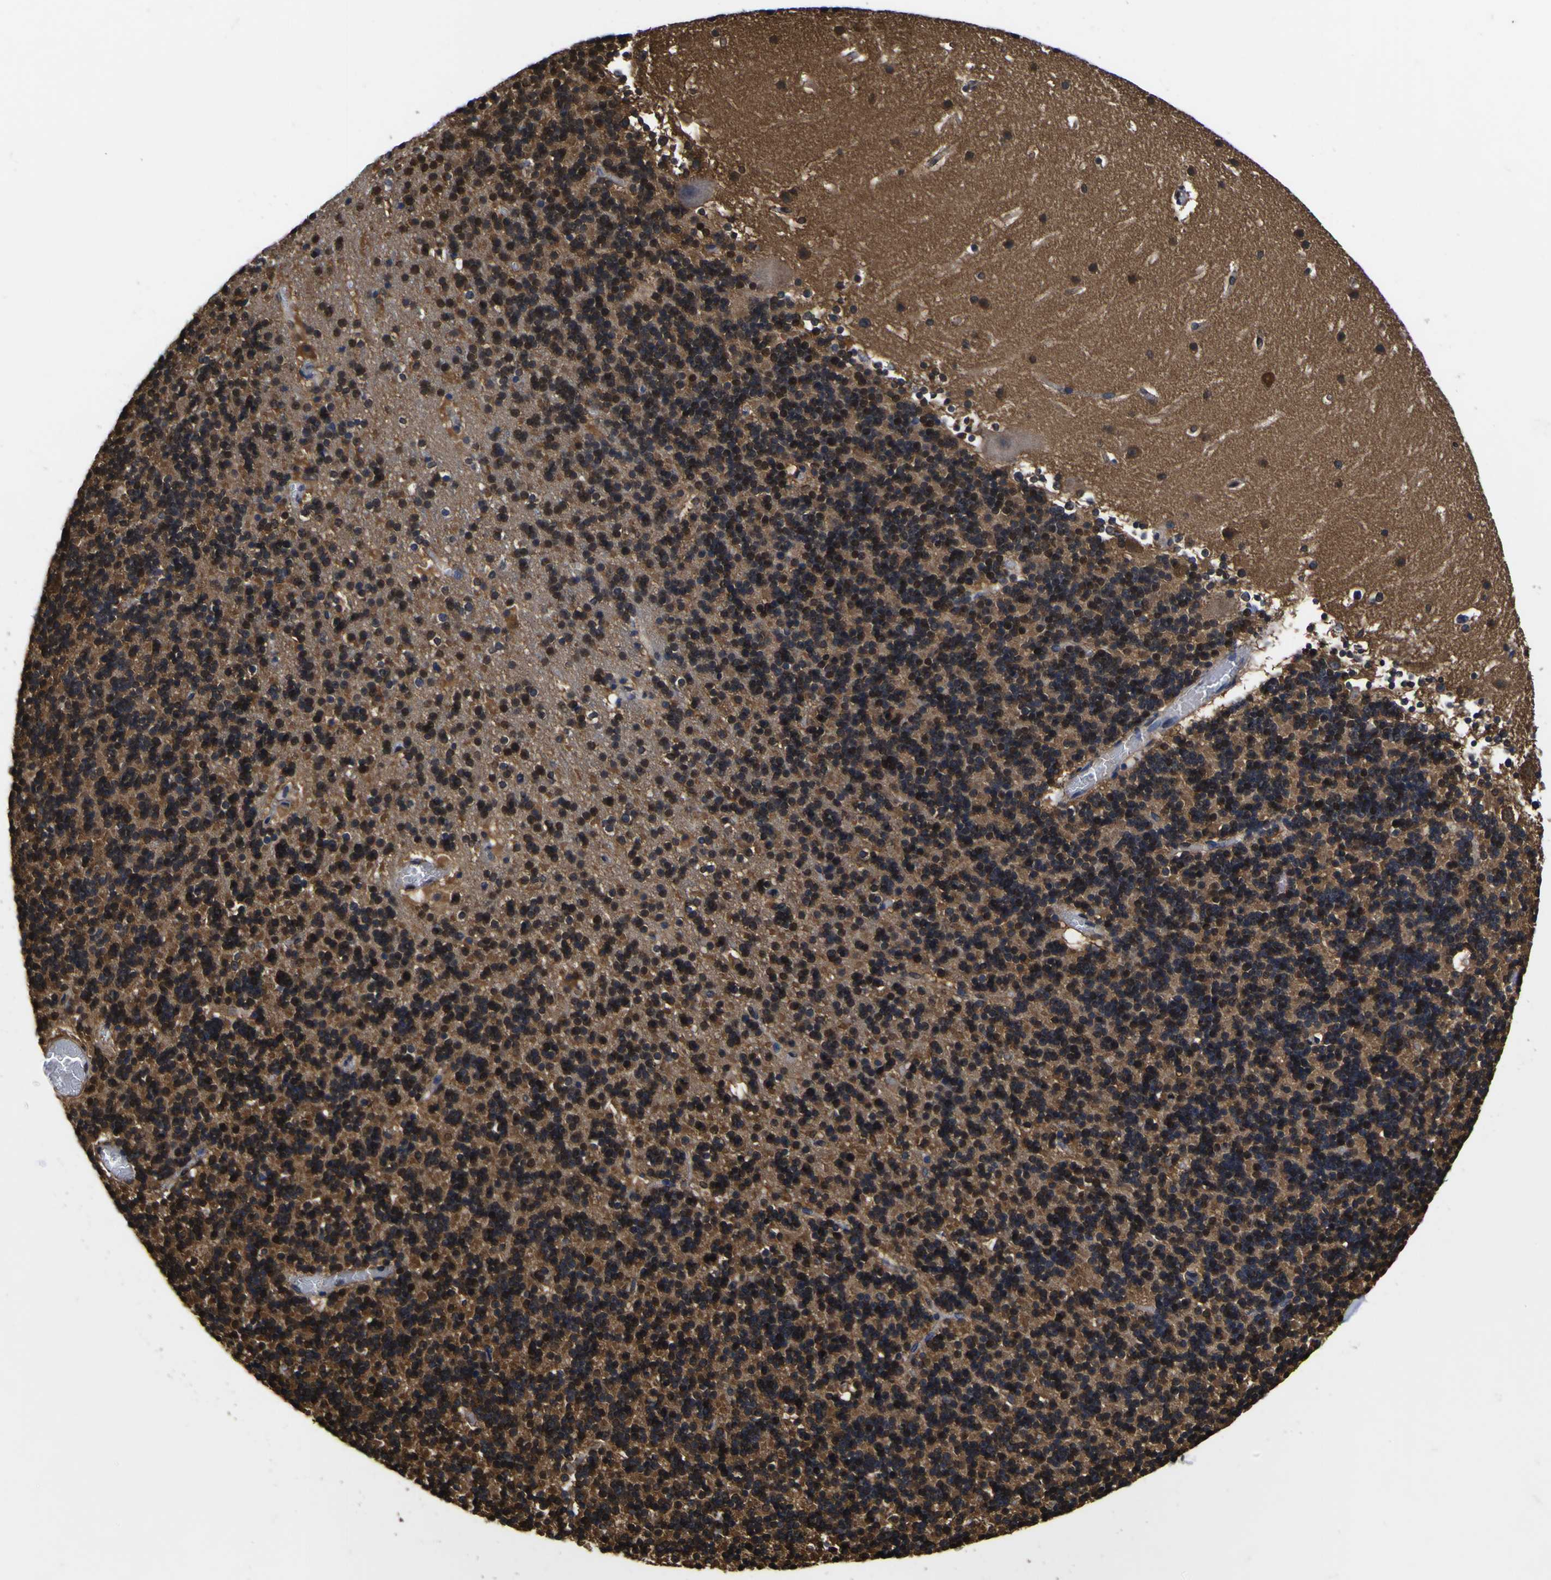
{"staining": {"intensity": "moderate", "quantity": "25%-75%", "location": "cytoplasmic/membranous"}, "tissue": "cerebellum", "cell_type": "Cells in granular layer", "image_type": "normal", "snomed": [{"axis": "morphology", "description": "Normal tissue, NOS"}, {"axis": "topography", "description": "Cerebellum"}], "caption": "A medium amount of moderate cytoplasmic/membranous expression is present in approximately 25%-75% of cells in granular layer in benign cerebellum.", "gene": "FAM110B", "patient": {"sex": "male", "age": 45}}